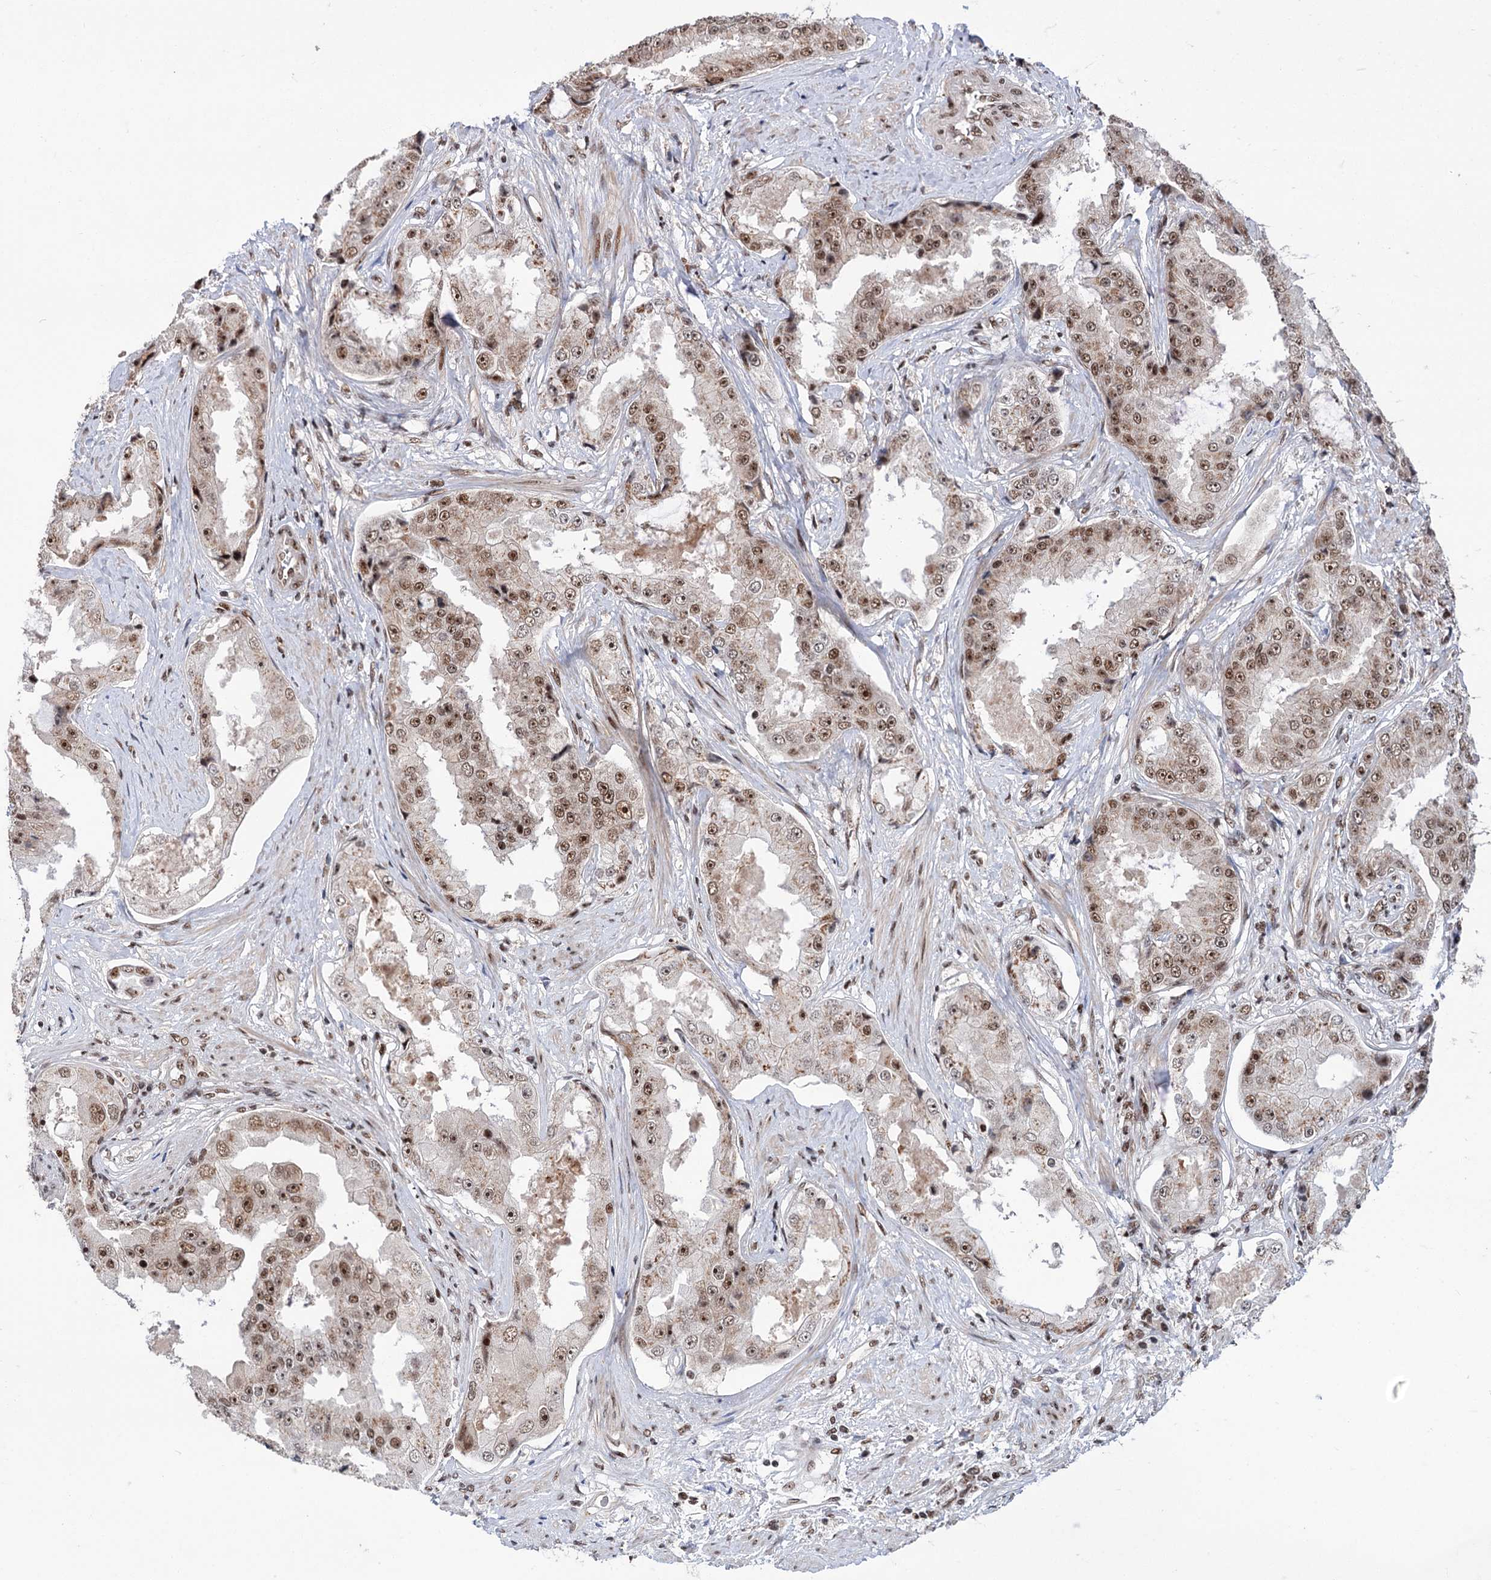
{"staining": {"intensity": "moderate", "quantity": ">75%", "location": "nuclear"}, "tissue": "prostate cancer", "cell_type": "Tumor cells", "image_type": "cancer", "snomed": [{"axis": "morphology", "description": "Adenocarcinoma, High grade"}, {"axis": "topography", "description": "Prostate"}], "caption": "Protein staining displays moderate nuclear positivity in about >75% of tumor cells in prostate high-grade adenocarcinoma.", "gene": "MAML1", "patient": {"sex": "male", "age": 73}}